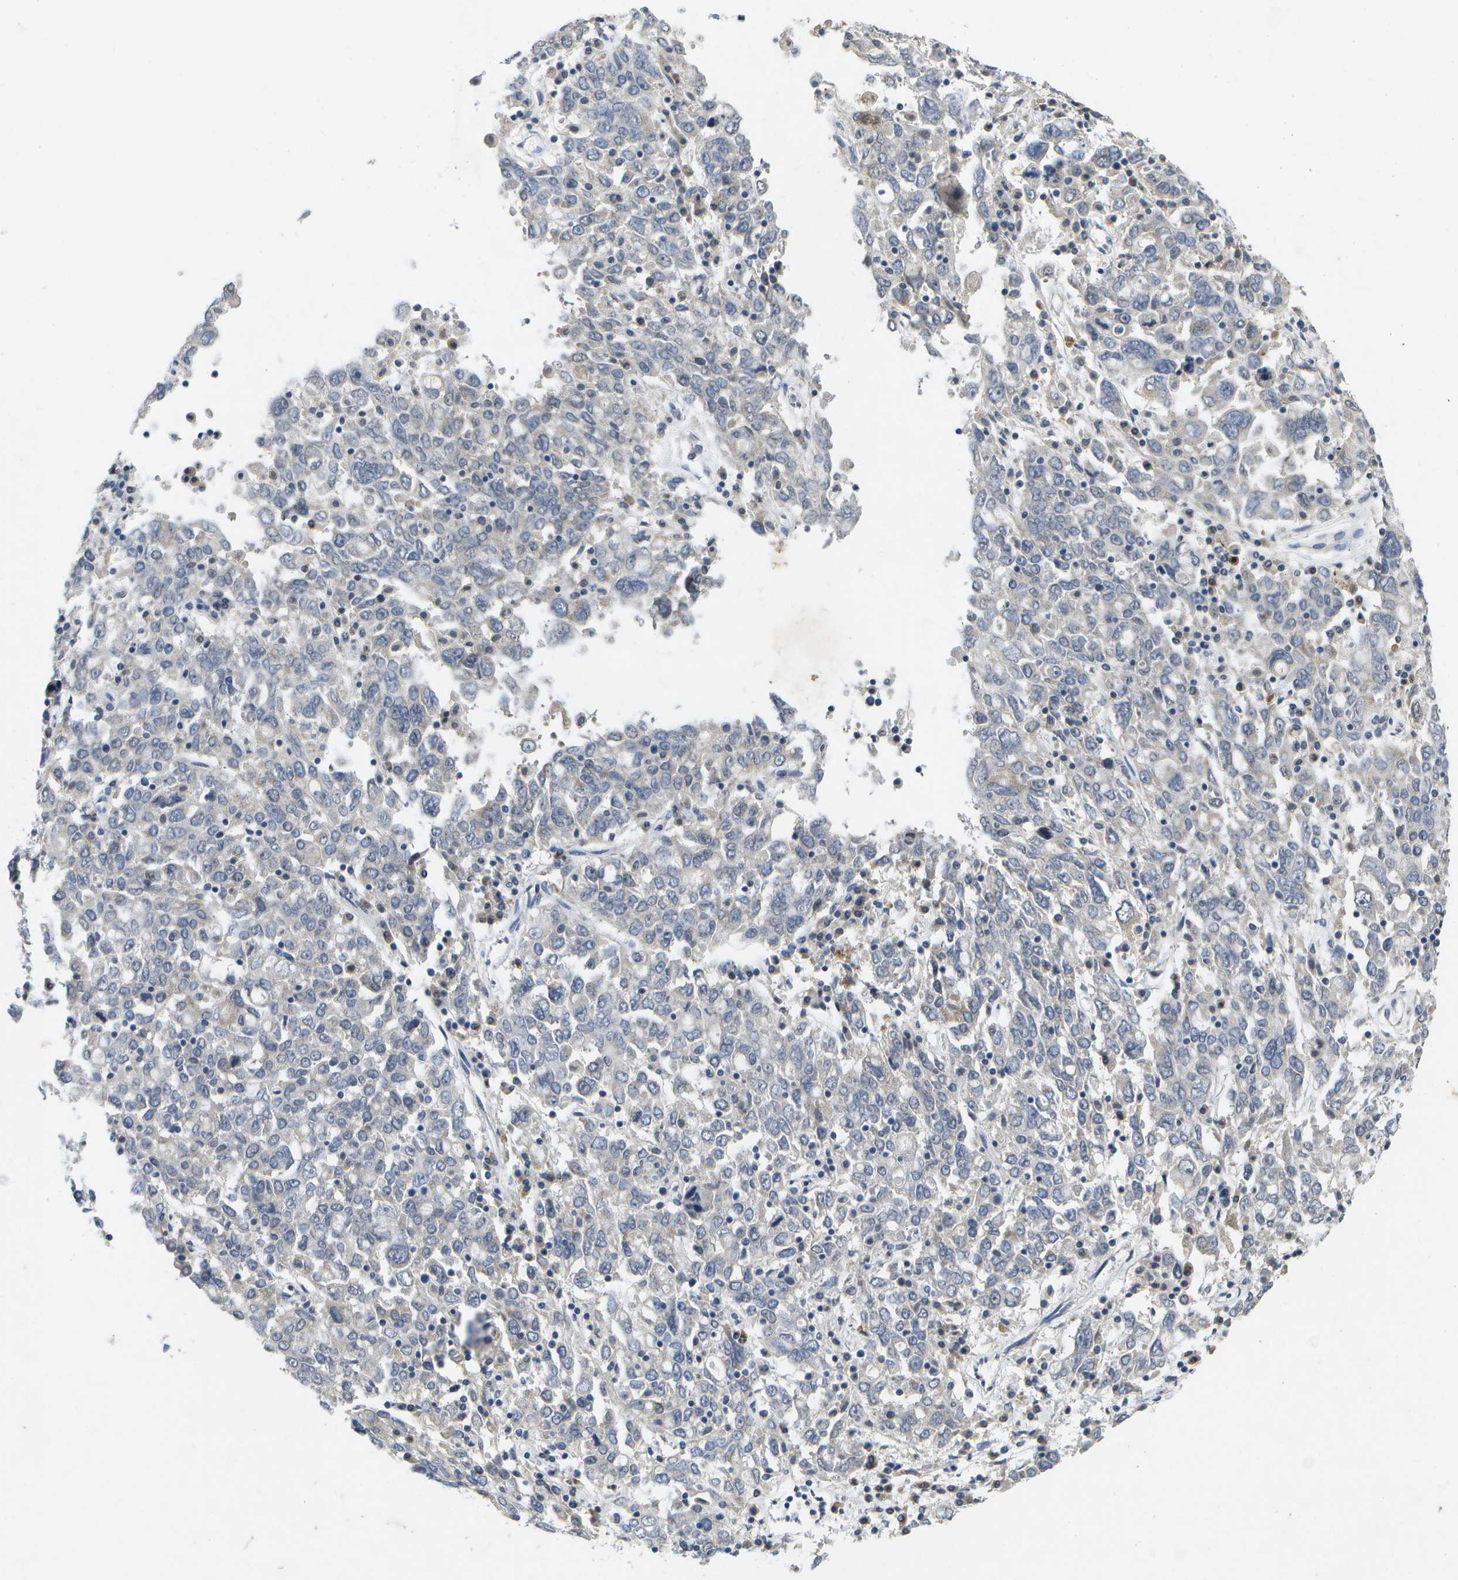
{"staining": {"intensity": "negative", "quantity": "none", "location": "none"}, "tissue": "ovarian cancer", "cell_type": "Tumor cells", "image_type": "cancer", "snomed": [{"axis": "morphology", "description": "Carcinoma, endometroid"}, {"axis": "topography", "description": "Ovary"}], "caption": "Ovarian endometroid carcinoma was stained to show a protein in brown. There is no significant expression in tumor cells. Nuclei are stained in blue.", "gene": "KDELR1", "patient": {"sex": "female", "age": 62}}